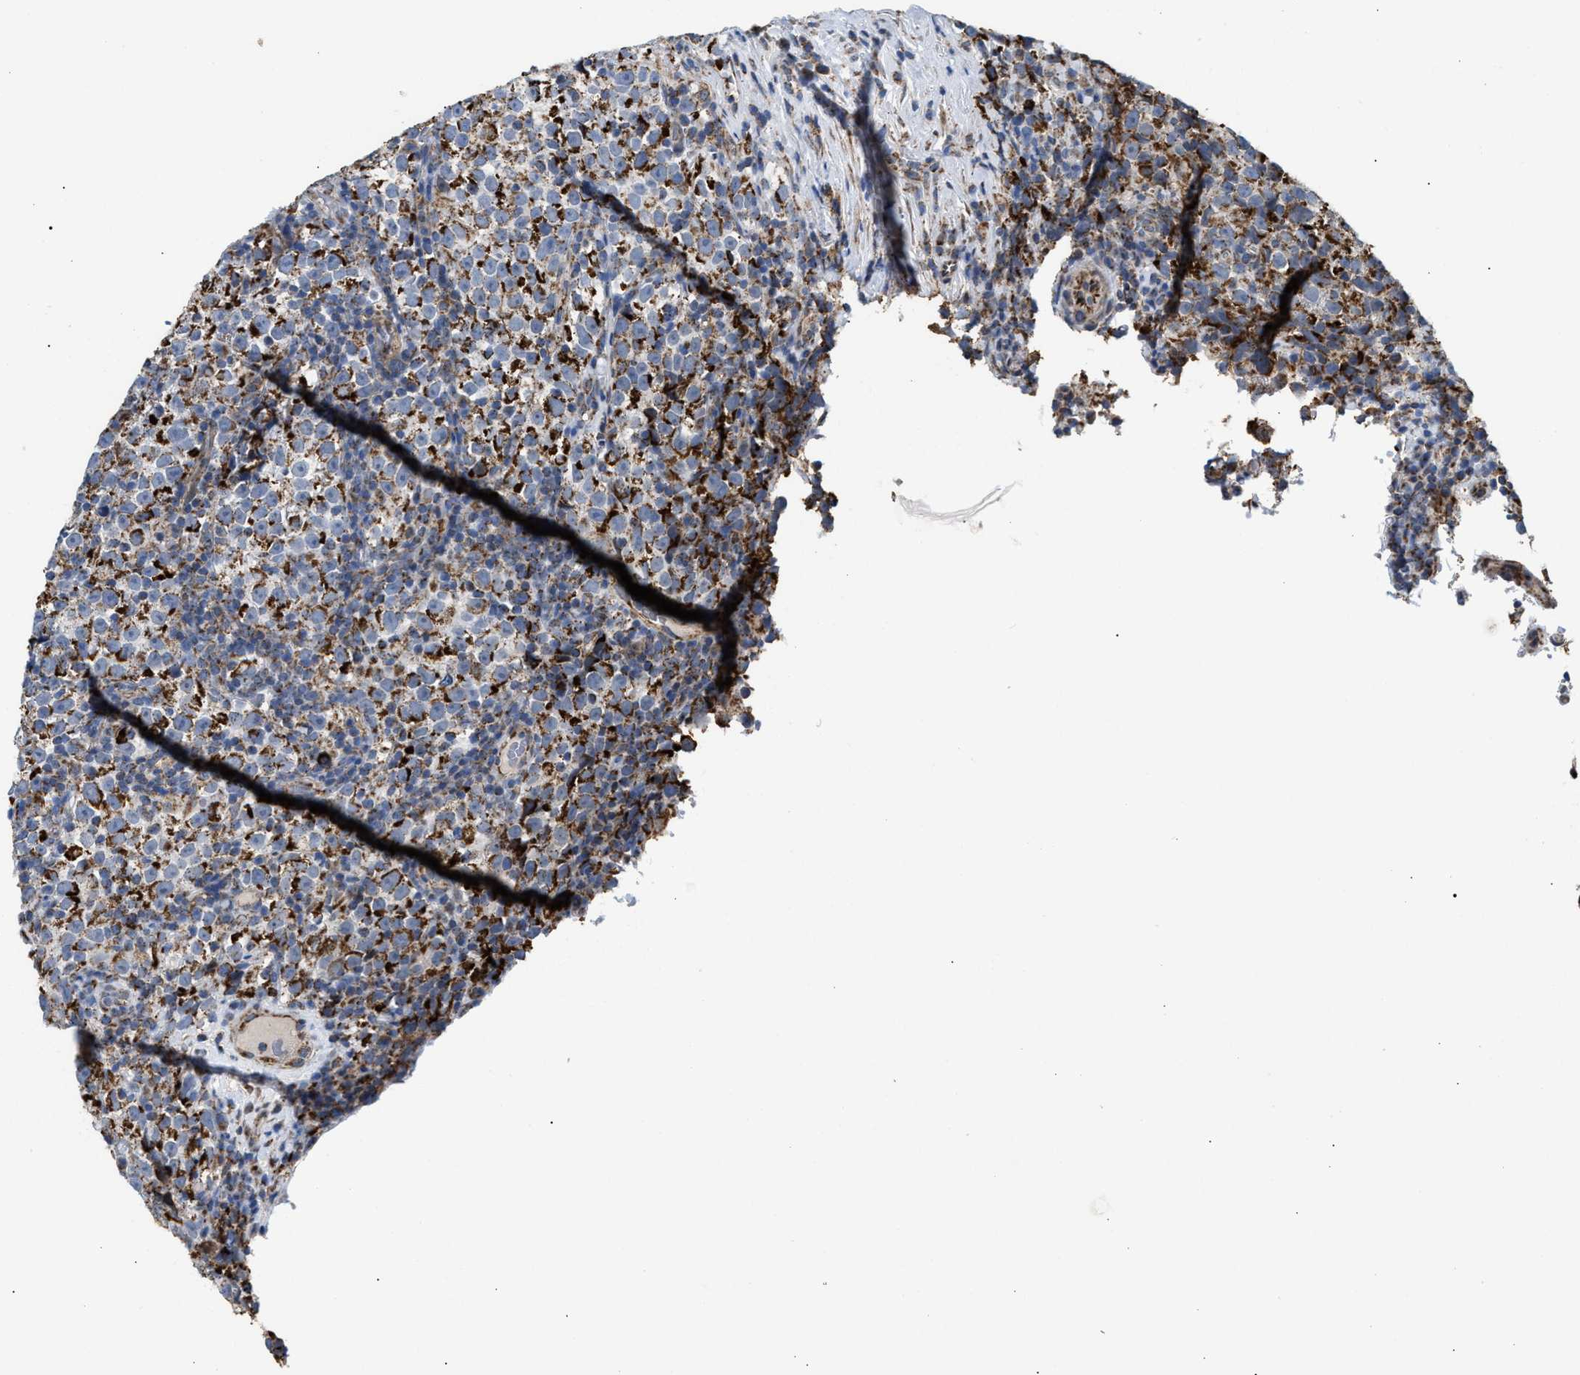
{"staining": {"intensity": "strong", "quantity": "25%-75%", "location": "cytoplasmic/membranous"}, "tissue": "testis cancer", "cell_type": "Tumor cells", "image_type": "cancer", "snomed": [{"axis": "morphology", "description": "Normal tissue, NOS"}, {"axis": "morphology", "description": "Seminoma, NOS"}, {"axis": "topography", "description": "Testis"}], "caption": "Strong cytoplasmic/membranous staining is seen in about 25%-75% of tumor cells in testis cancer.", "gene": "TACO1", "patient": {"sex": "male", "age": 43}}